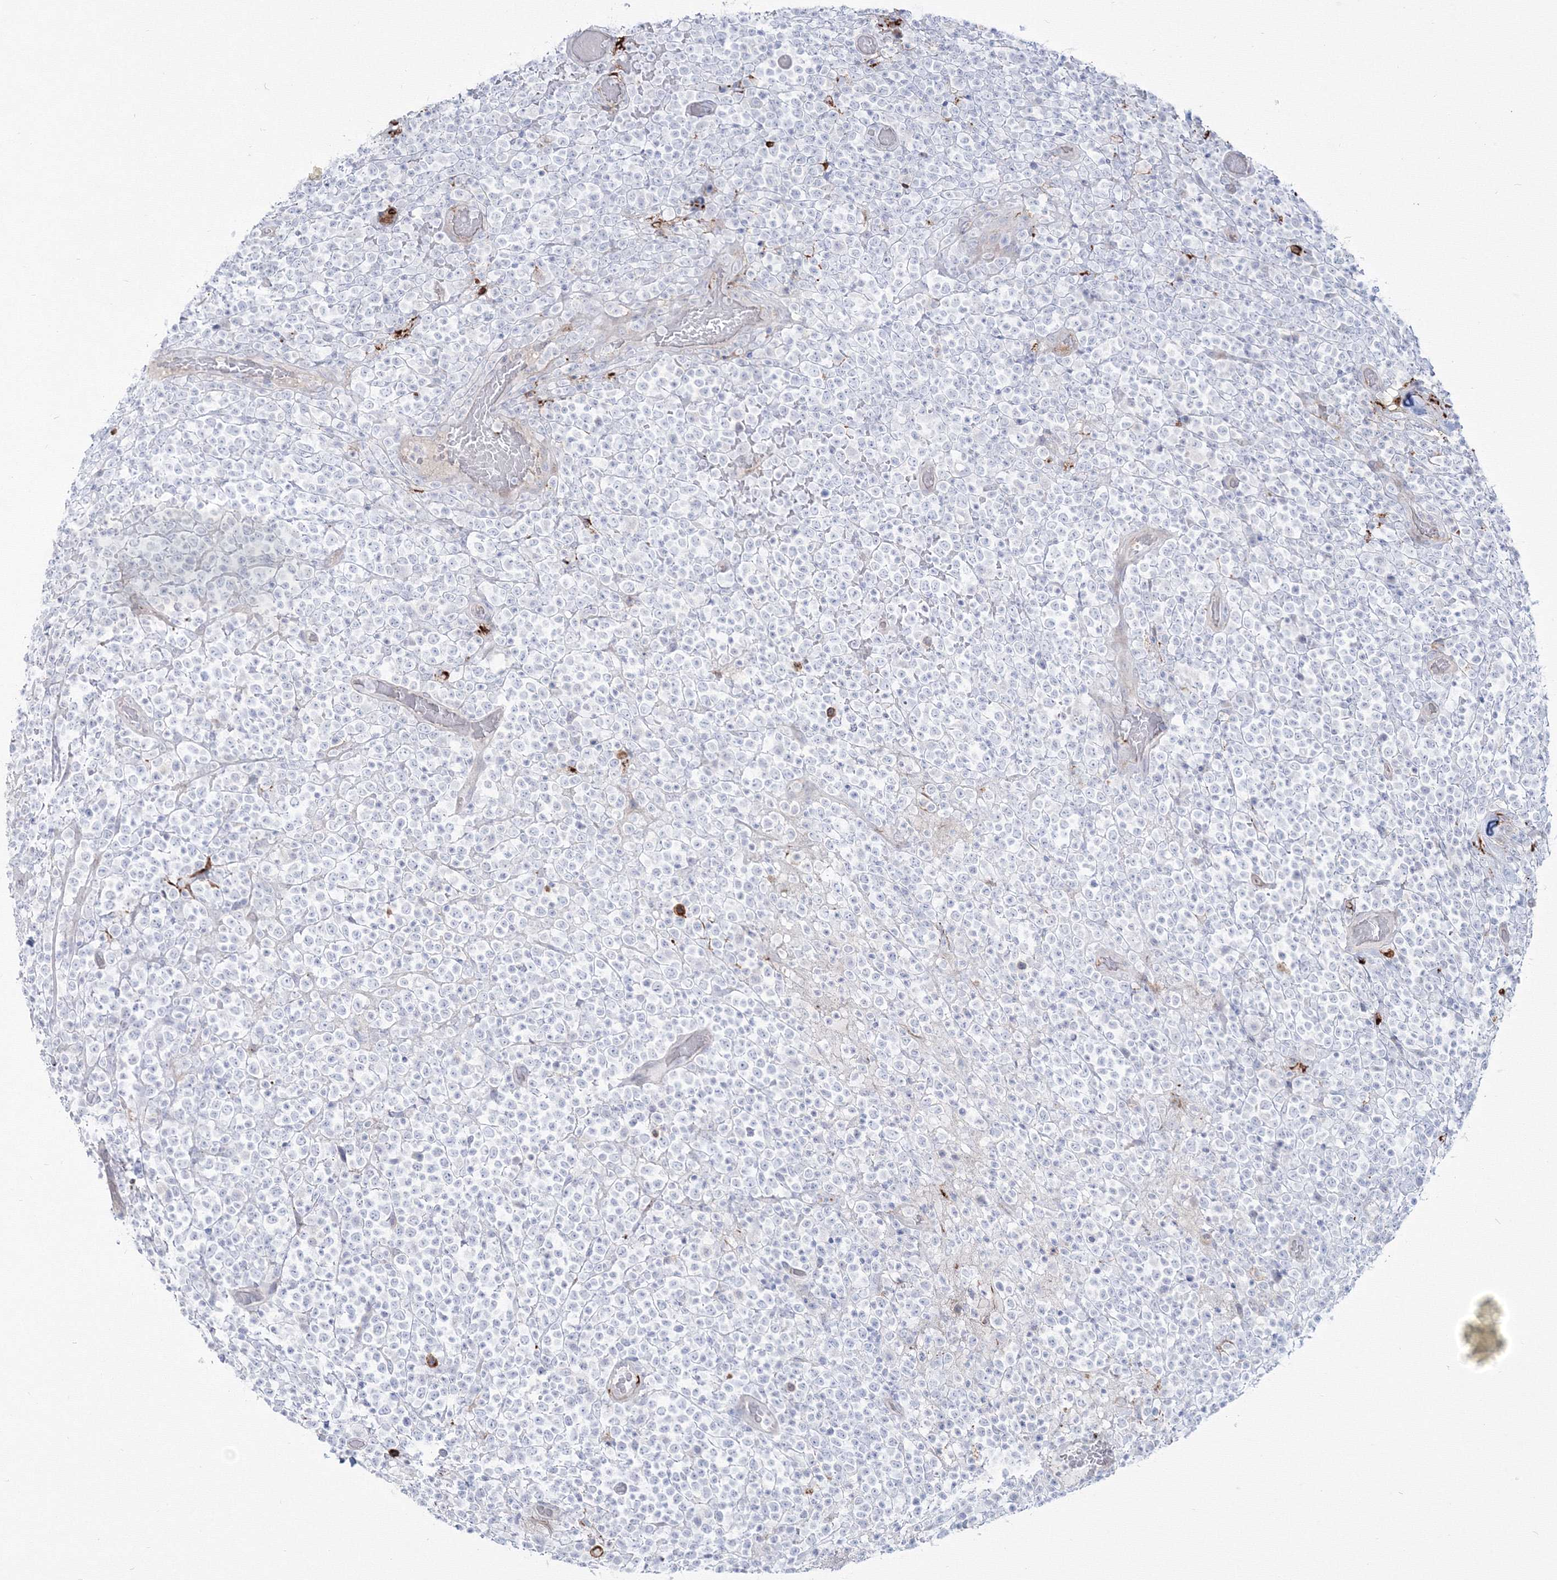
{"staining": {"intensity": "negative", "quantity": "none", "location": "none"}, "tissue": "lymphoma", "cell_type": "Tumor cells", "image_type": "cancer", "snomed": [{"axis": "morphology", "description": "Malignant lymphoma, non-Hodgkin's type, High grade"}, {"axis": "topography", "description": "Colon"}], "caption": "The image demonstrates no significant staining in tumor cells of lymphoma.", "gene": "HYAL2", "patient": {"sex": "female", "age": 53}}